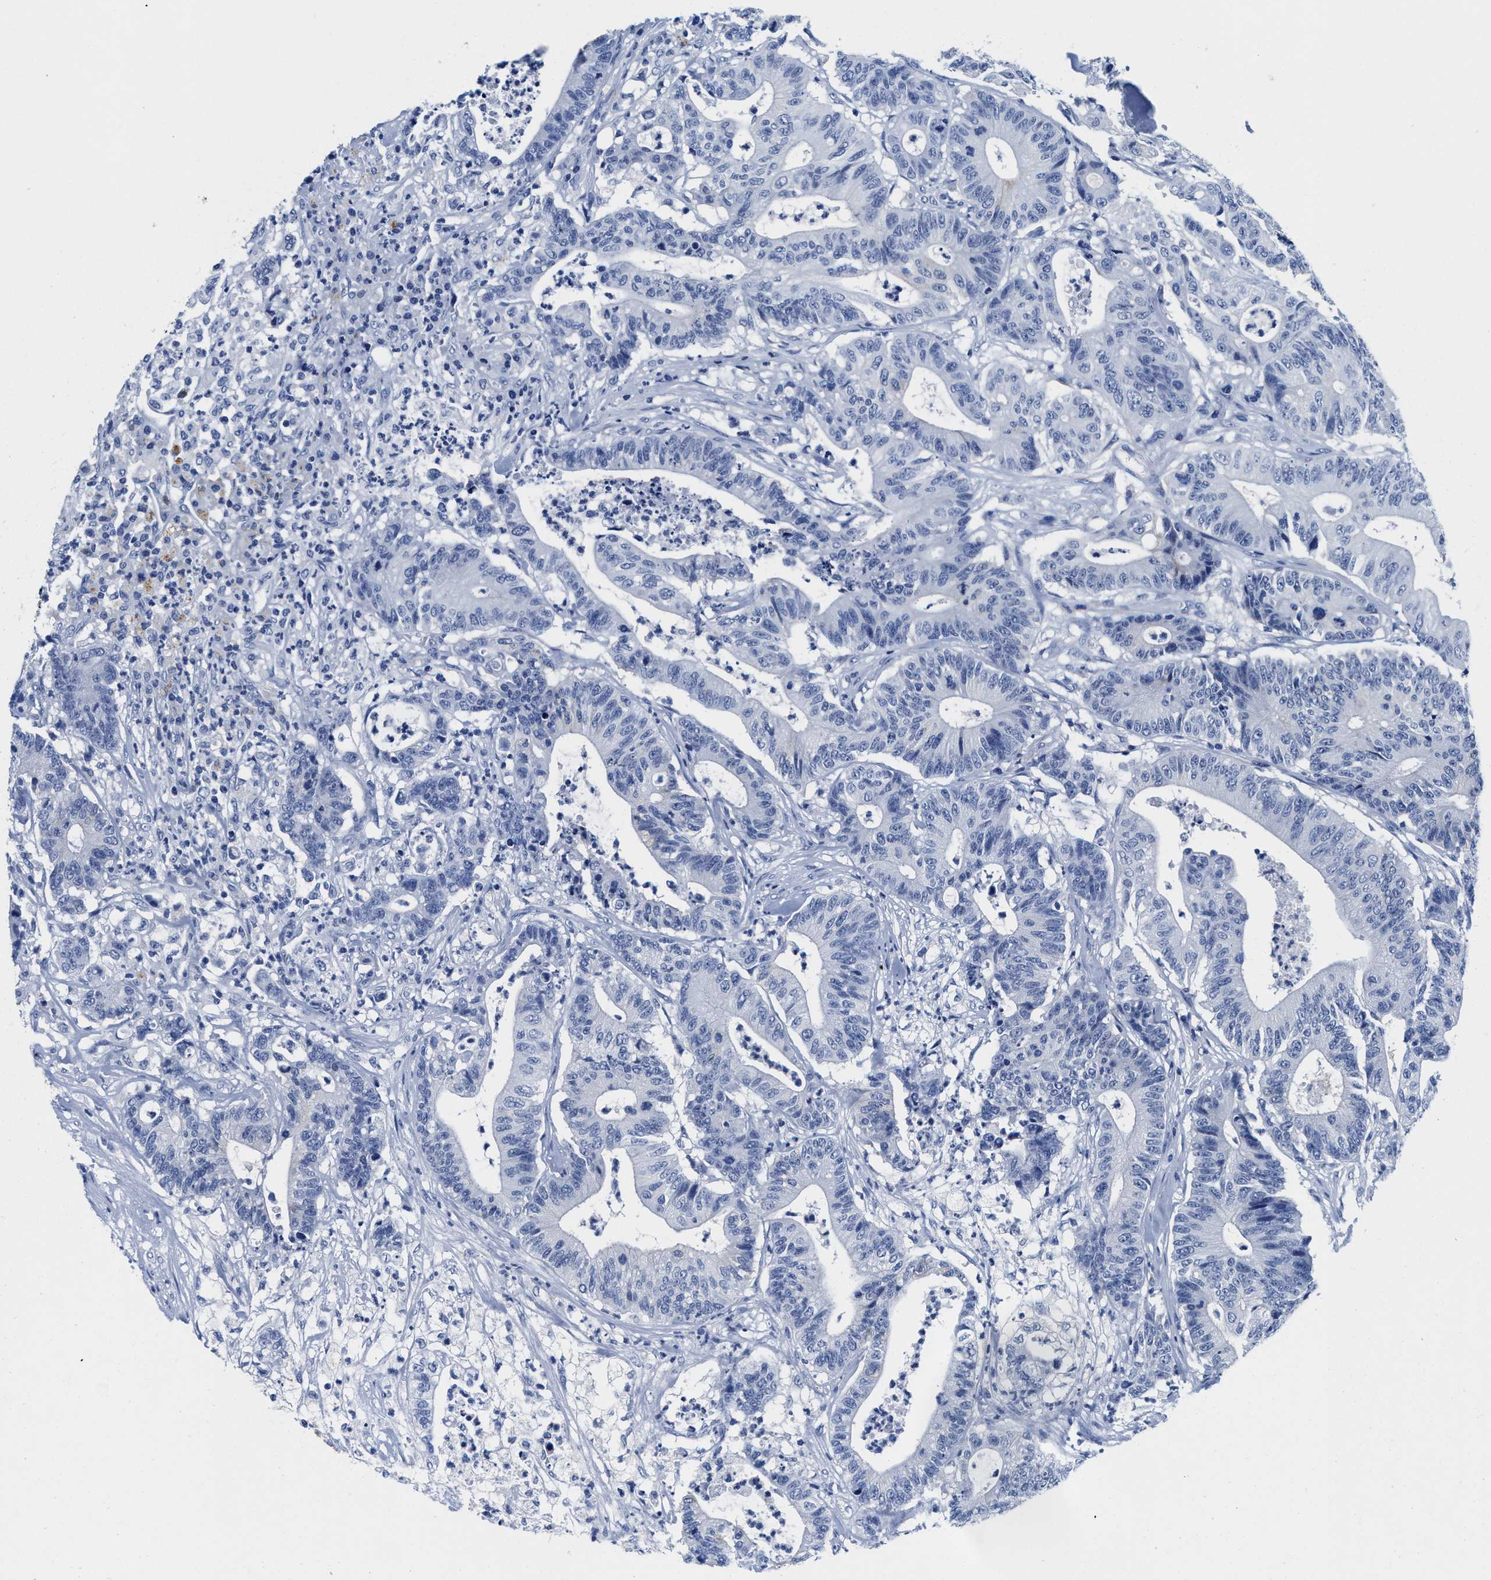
{"staining": {"intensity": "negative", "quantity": "none", "location": "none"}, "tissue": "colorectal cancer", "cell_type": "Tumor cells", "image_type": "cancer", "snomed": [{"axis": "morphology", "description": "Adenocarcinoma, NOS"}, {"axis": "topography", "description": "Colon"}], "caption": "An image of colorectal cancer (adenocarcinoma) stained for a protein exhibits no brown staining in tumor cells. Brightfield microscopy of immunohistochemistry (IHC) stained with DAB (brown) and hematoxylin (blue), captured at high magnification.", "gene": "TTC3", "patient": {"sex": "female", "age": 84}}